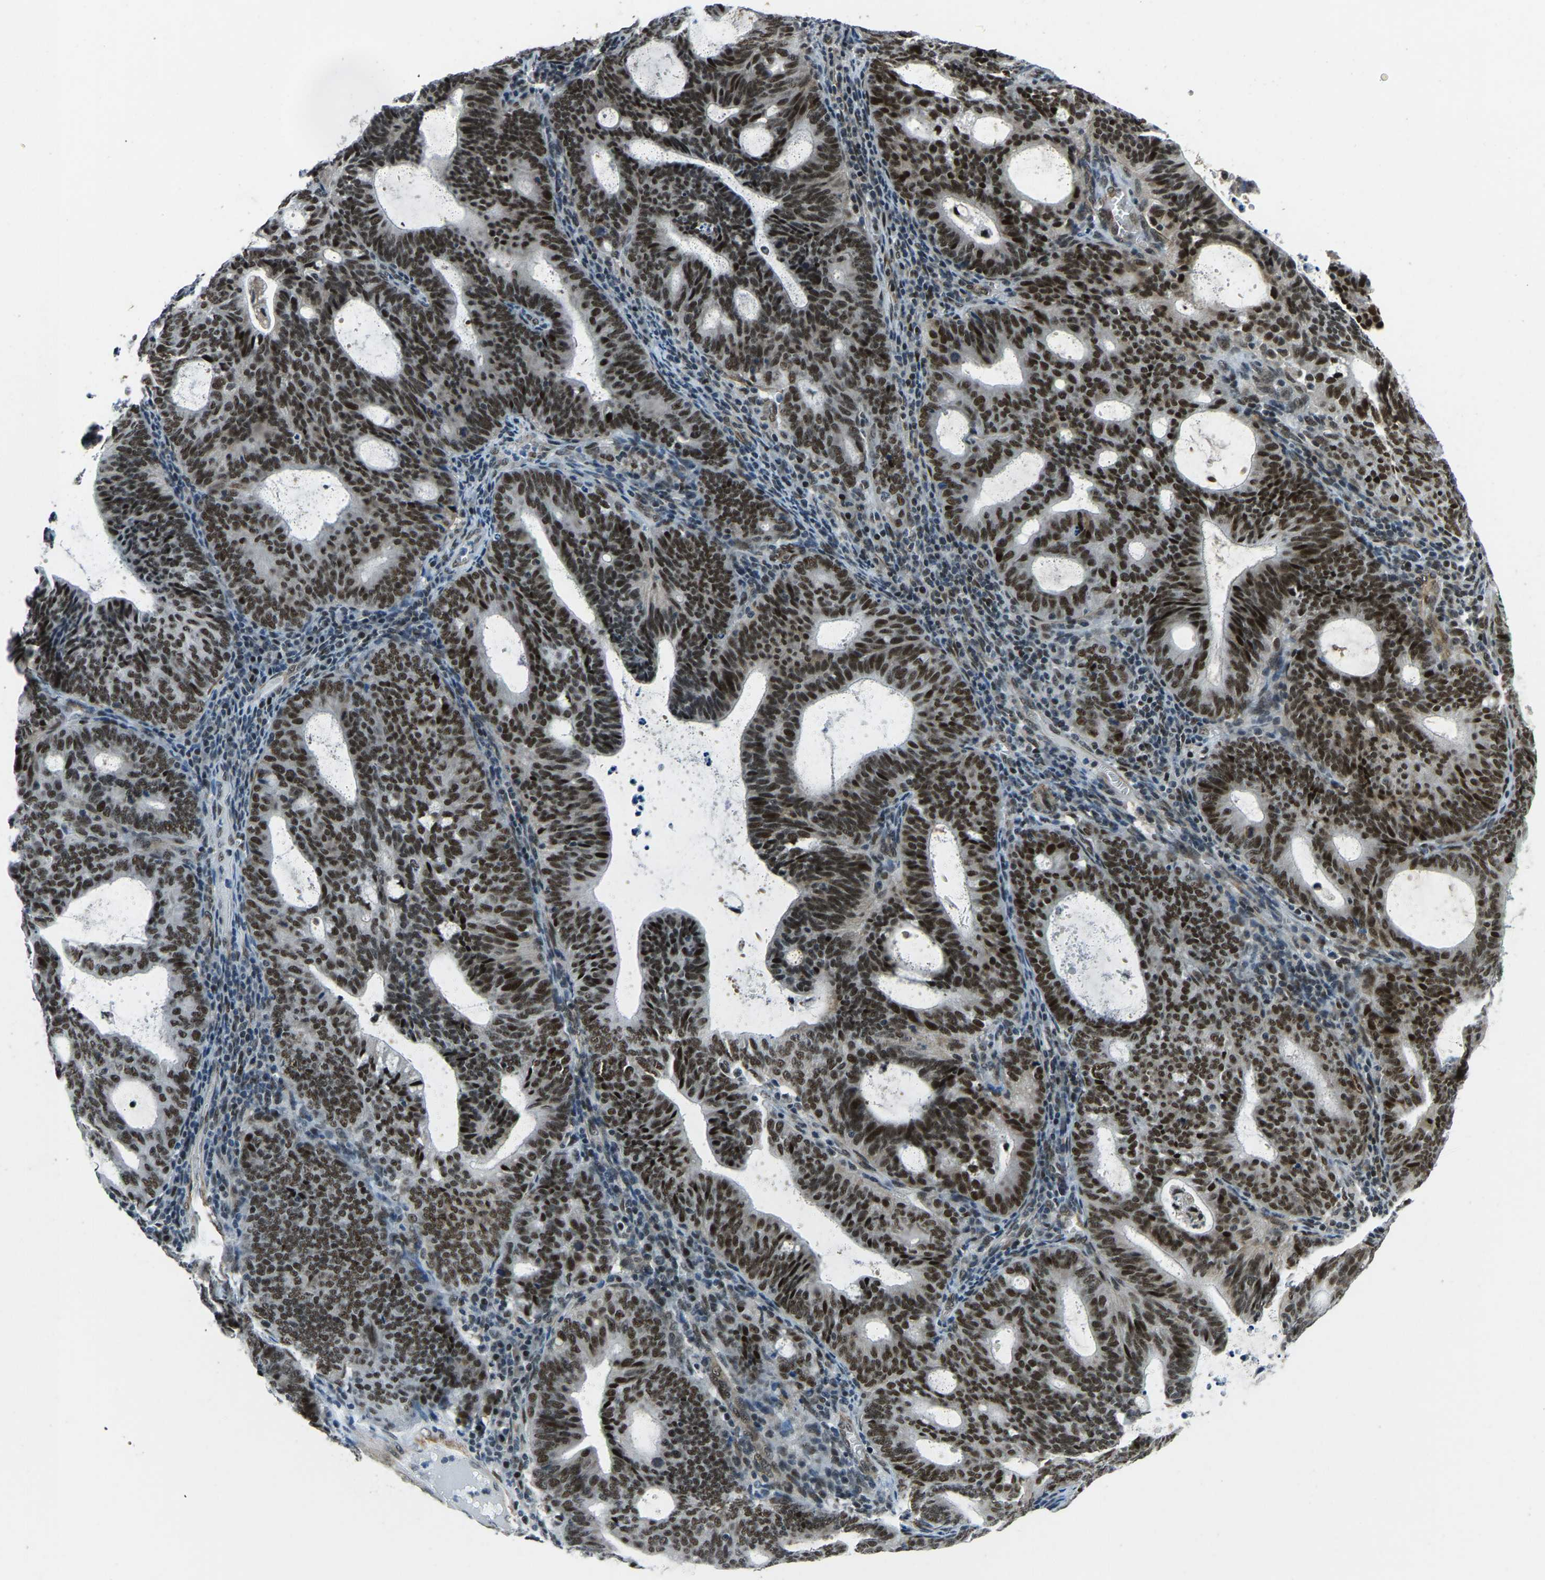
{"staining": {"intensity": "strong", "quantity": ">75%", "location": "nuclear"}, "tissue": "endometrial cancer", "cell_type": "Tumor cells", "image_type": "cancer", "snomed": [{"axis": "morphology", "description": "Adenocarcinoma, NOS"}, {"axis": "topography", "description": "Uterus"}], "caption": "The photomicrograph reveals immunohistochemical staining of adenocarcinoma (endometrial). There is strong nuclear positivity is appreciated in approximately >75% of tumor cells. The staining was performed using DAB to visualize the protein expression in brown, while the nuclei were stained in blue with hematoxylin (Magnification: 20x).", "gene": "PRCC", "patient": {"sex": "female", "age": 83}}